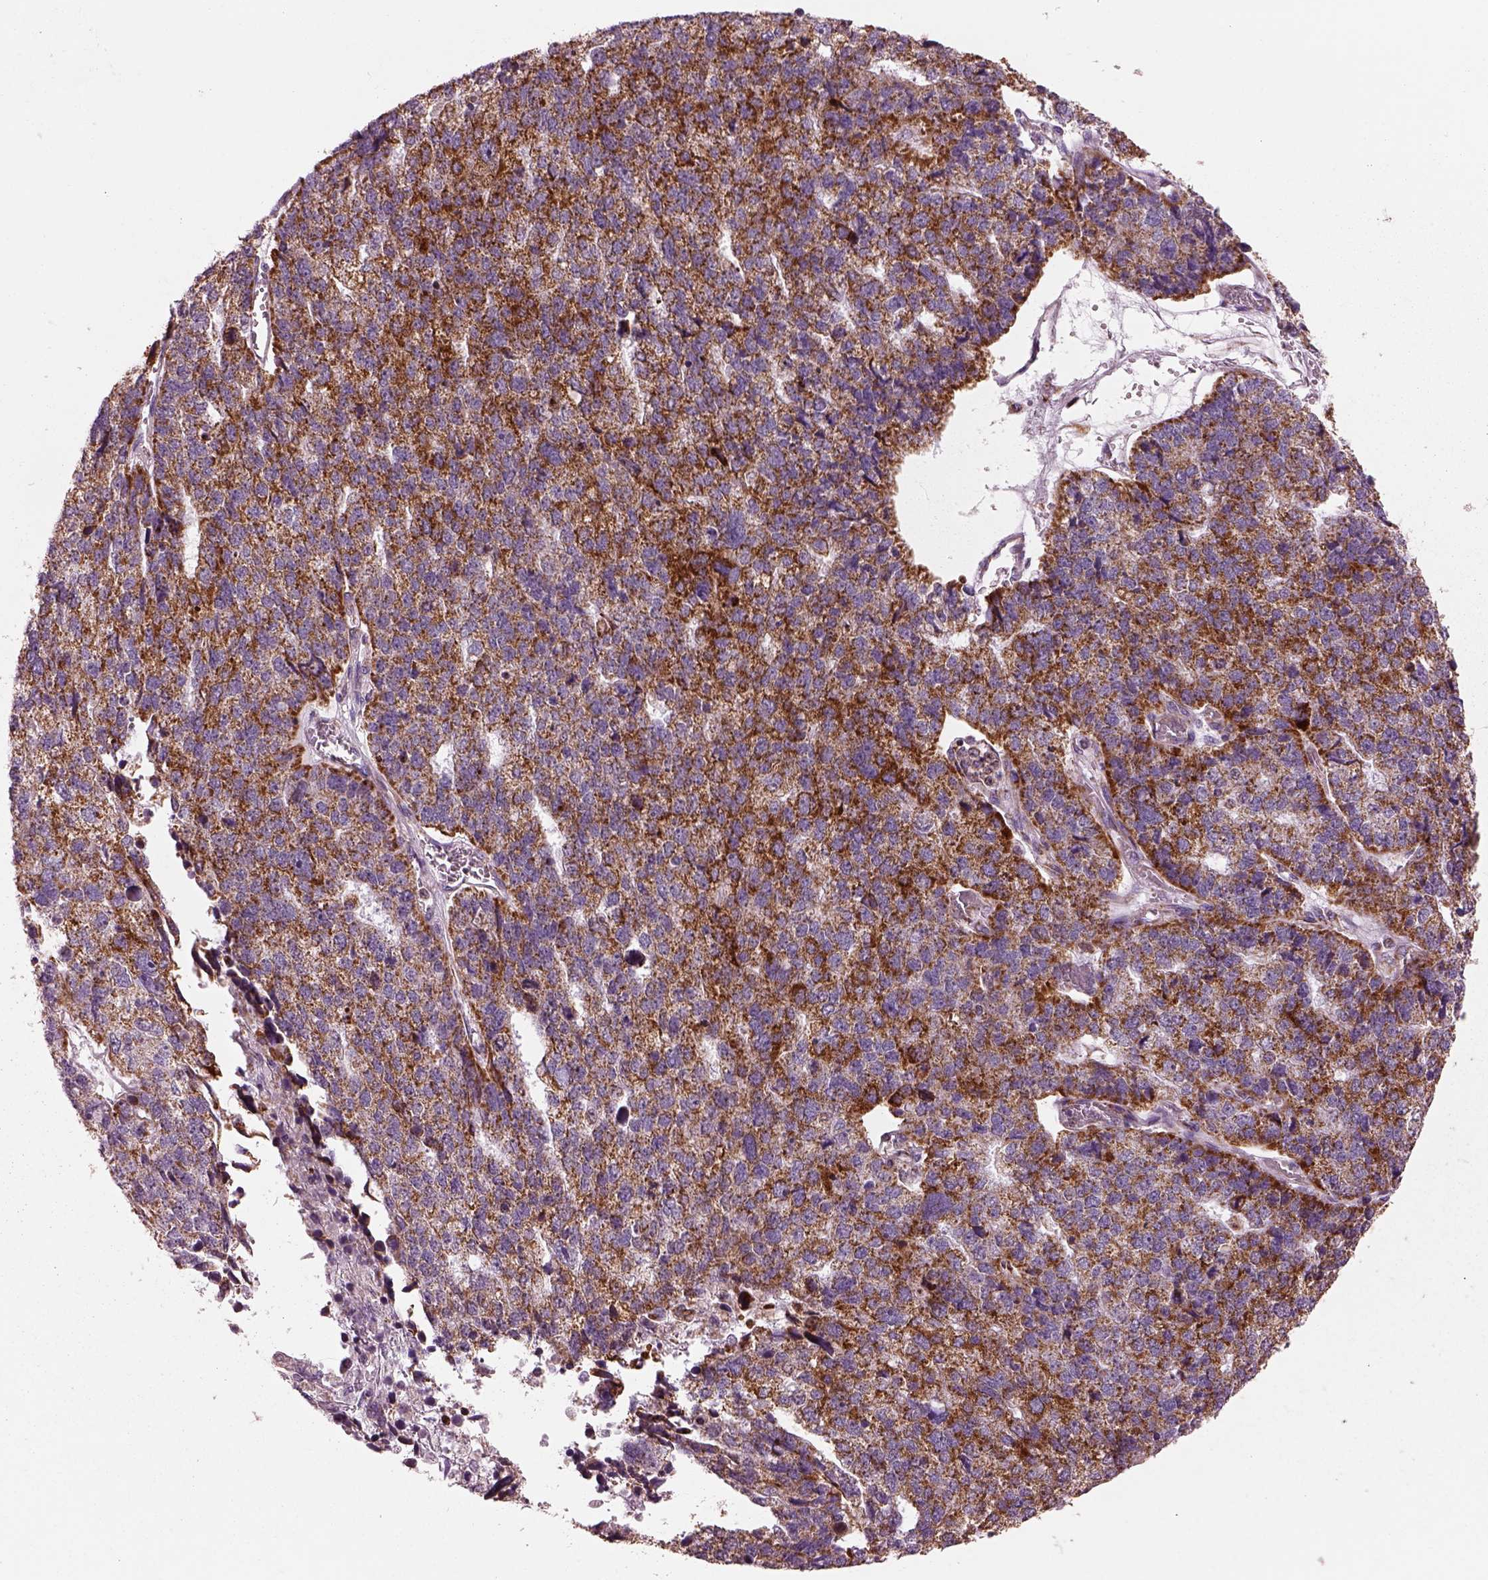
{"staining": {"intensity": "strong", "quantity": ">75%", "location": "cytoplasmic/membranous"}, "tissue": "stomach cancer", "cell_type": "Tumor cells", "image_type": "cancer", "snomed": [{"axis": "morphology", "description": "Adenocarcinoma, NOS"}, {"axis": "topography", "description": "Stomach"}], "caption": "This is an image of immunohistochemistry (IHC) staining of adenocarcinoma (stomach), which shows strong staining in the cytoplasmic/membranous of tumor cells.", "gene": "ATP5MF", "patient": {"sex": "male", "age": 69}}